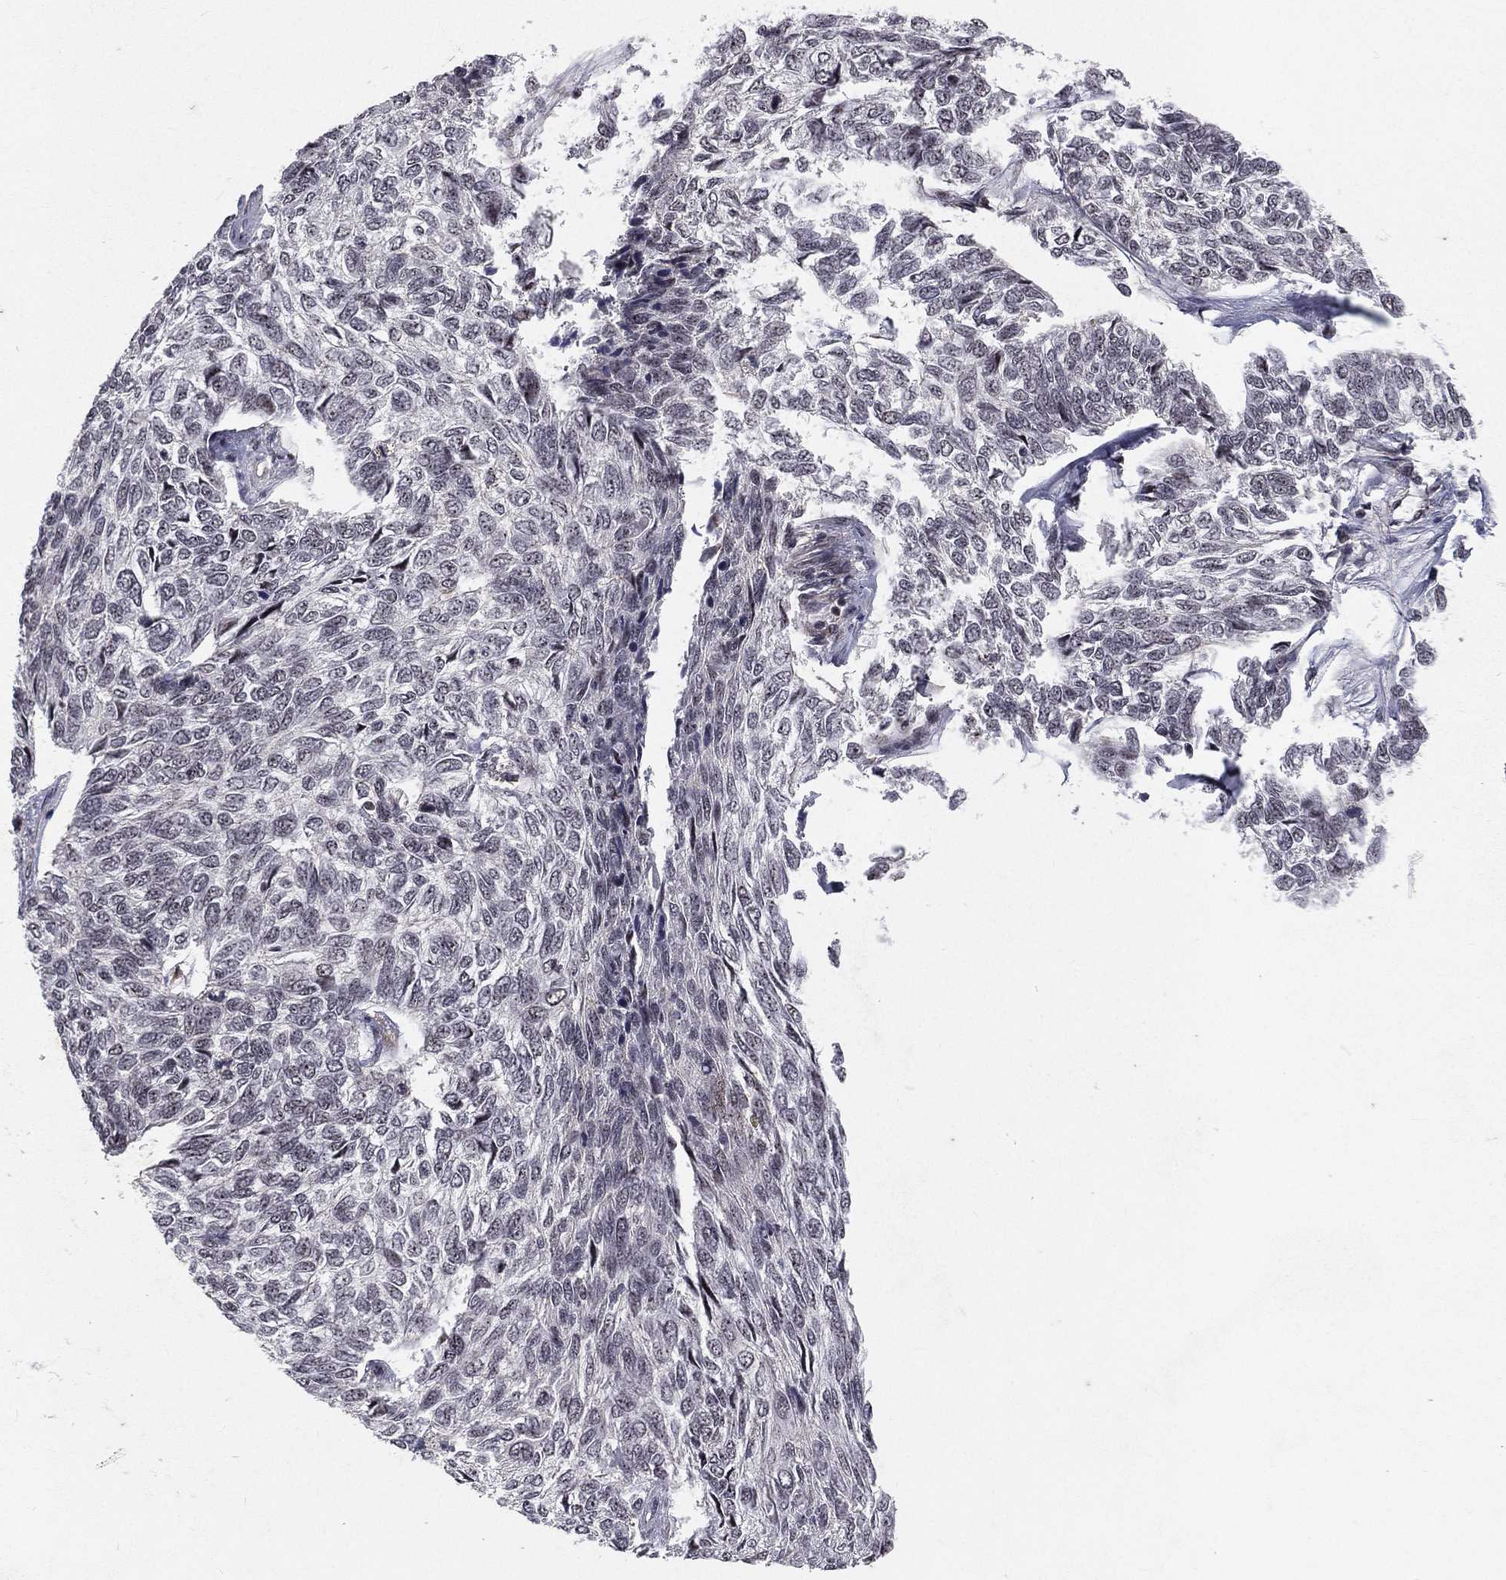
{"staining": {"intensity": "negative", "quantity": "none", "location": "none"}, "tissue": "skin cancer", "cell_type": "Tumor cells", "image_type": "cancer", "snomed": [{"axis": "morphology", "description": "Basal cell carcinoma"}, {"axis": "topography", "description": "Skin"}], "caption": "An IHC photomicrograph of skin basal cell carcinoma is shown. There is no staining in tumor cells of skin basal cell carcinoma.", "gene": "MORC2", "patient": {"sex": "female", "age": 65}}